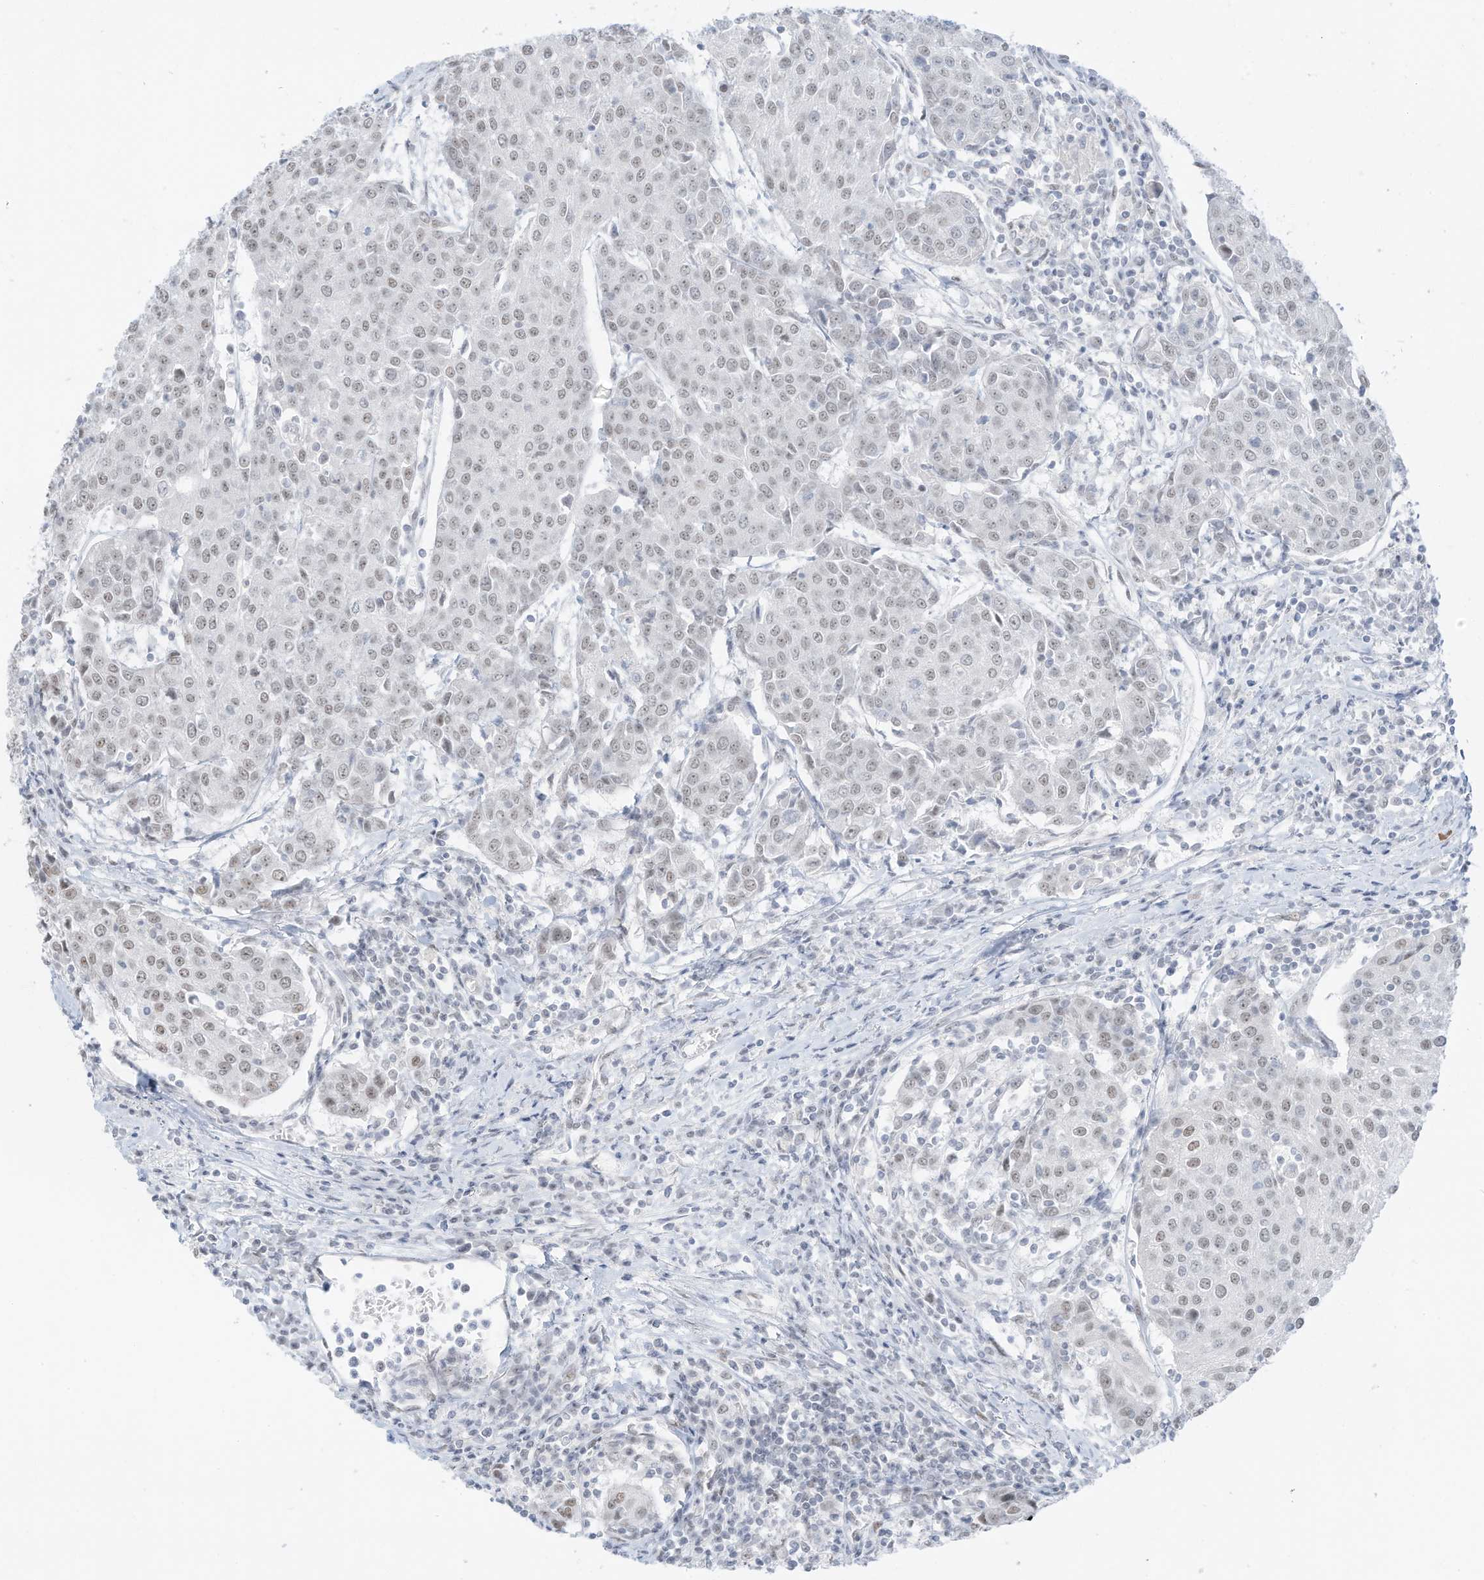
{"staining": {"intensity": "weak", "quantity": "25%-75%", "location": "nuclear"}, "tissue": "urothelial cancer", "cell_type": "Tumor cells", "image_type": "cancer", "snomed": [{"axis": "morphology", "description": "Urothelial carcinoma, High grade"}, {"axis": "topography", "description": "Urinary bladder"}], "caption": "Immunohistochemical staining of urothelial cancer reveals low levels of weak nuclear positivity in approximately 25%-75% of tumor cells. (Brightfield microscopy of DAB IHC at high magnification).", "gene": "PGC", "patient": {"sex": "female", "age": 85}}